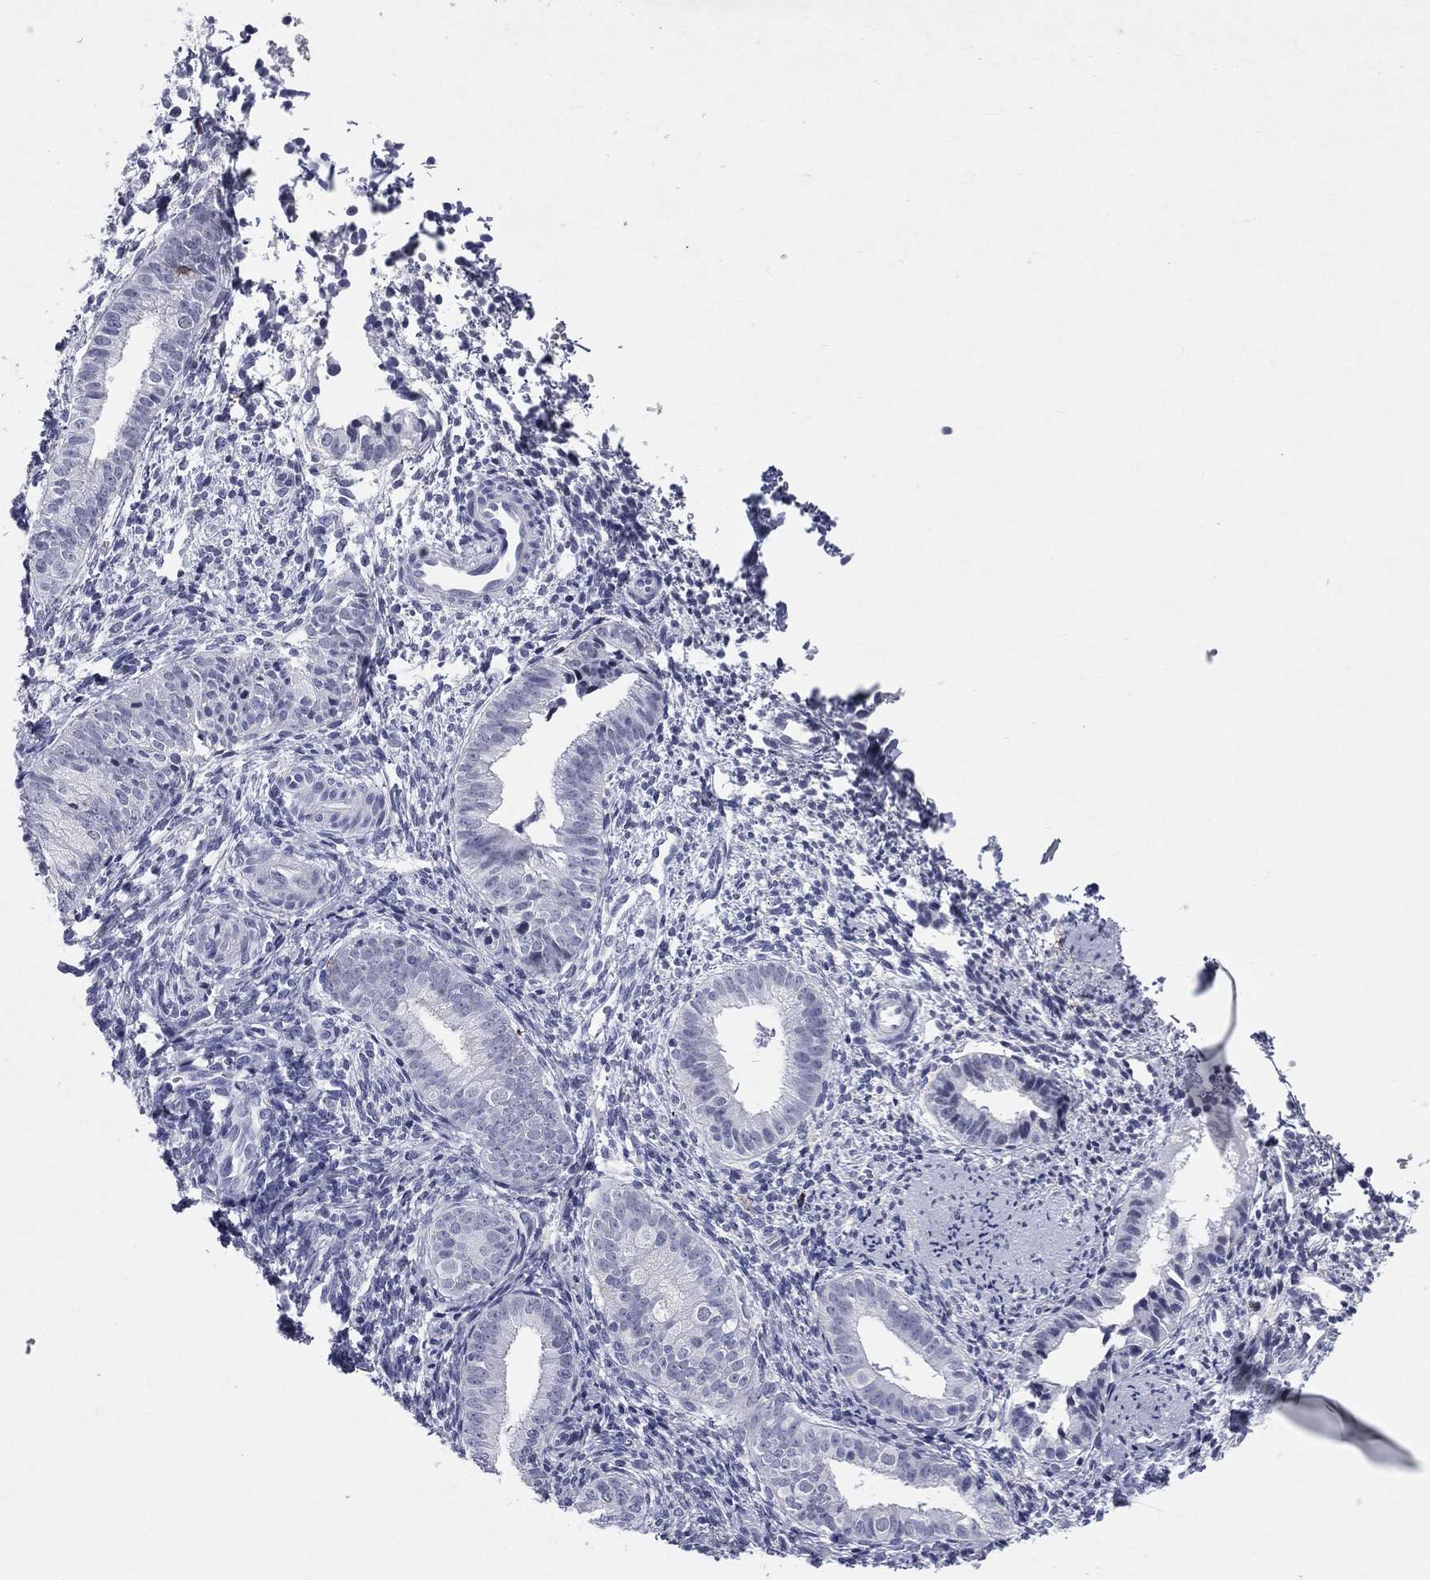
{"staining": {"intensity": "negative", "quantity": "none", "location": "none"}, "tissue": "endometrium", "cell_type": "Cells in endometrial stroma", "image_type": "normal", "snomed": [{"axis": "morphology", "description": "Normal tissue, NOS"}, {"axis": "topography", "description": "Endometrium"}], "caption": "This is a histopathology image of immunohistochemistry (IHC) staining of benign endometrium, which shows no positivity in cells in endometrial stroma. (Stains: DAB IHC with hematoxylin counter stain, Microscopy: brightfield microscopy at high magnification).", "gene": "HLA", "patient": {"sex": "female", "age": 47}}